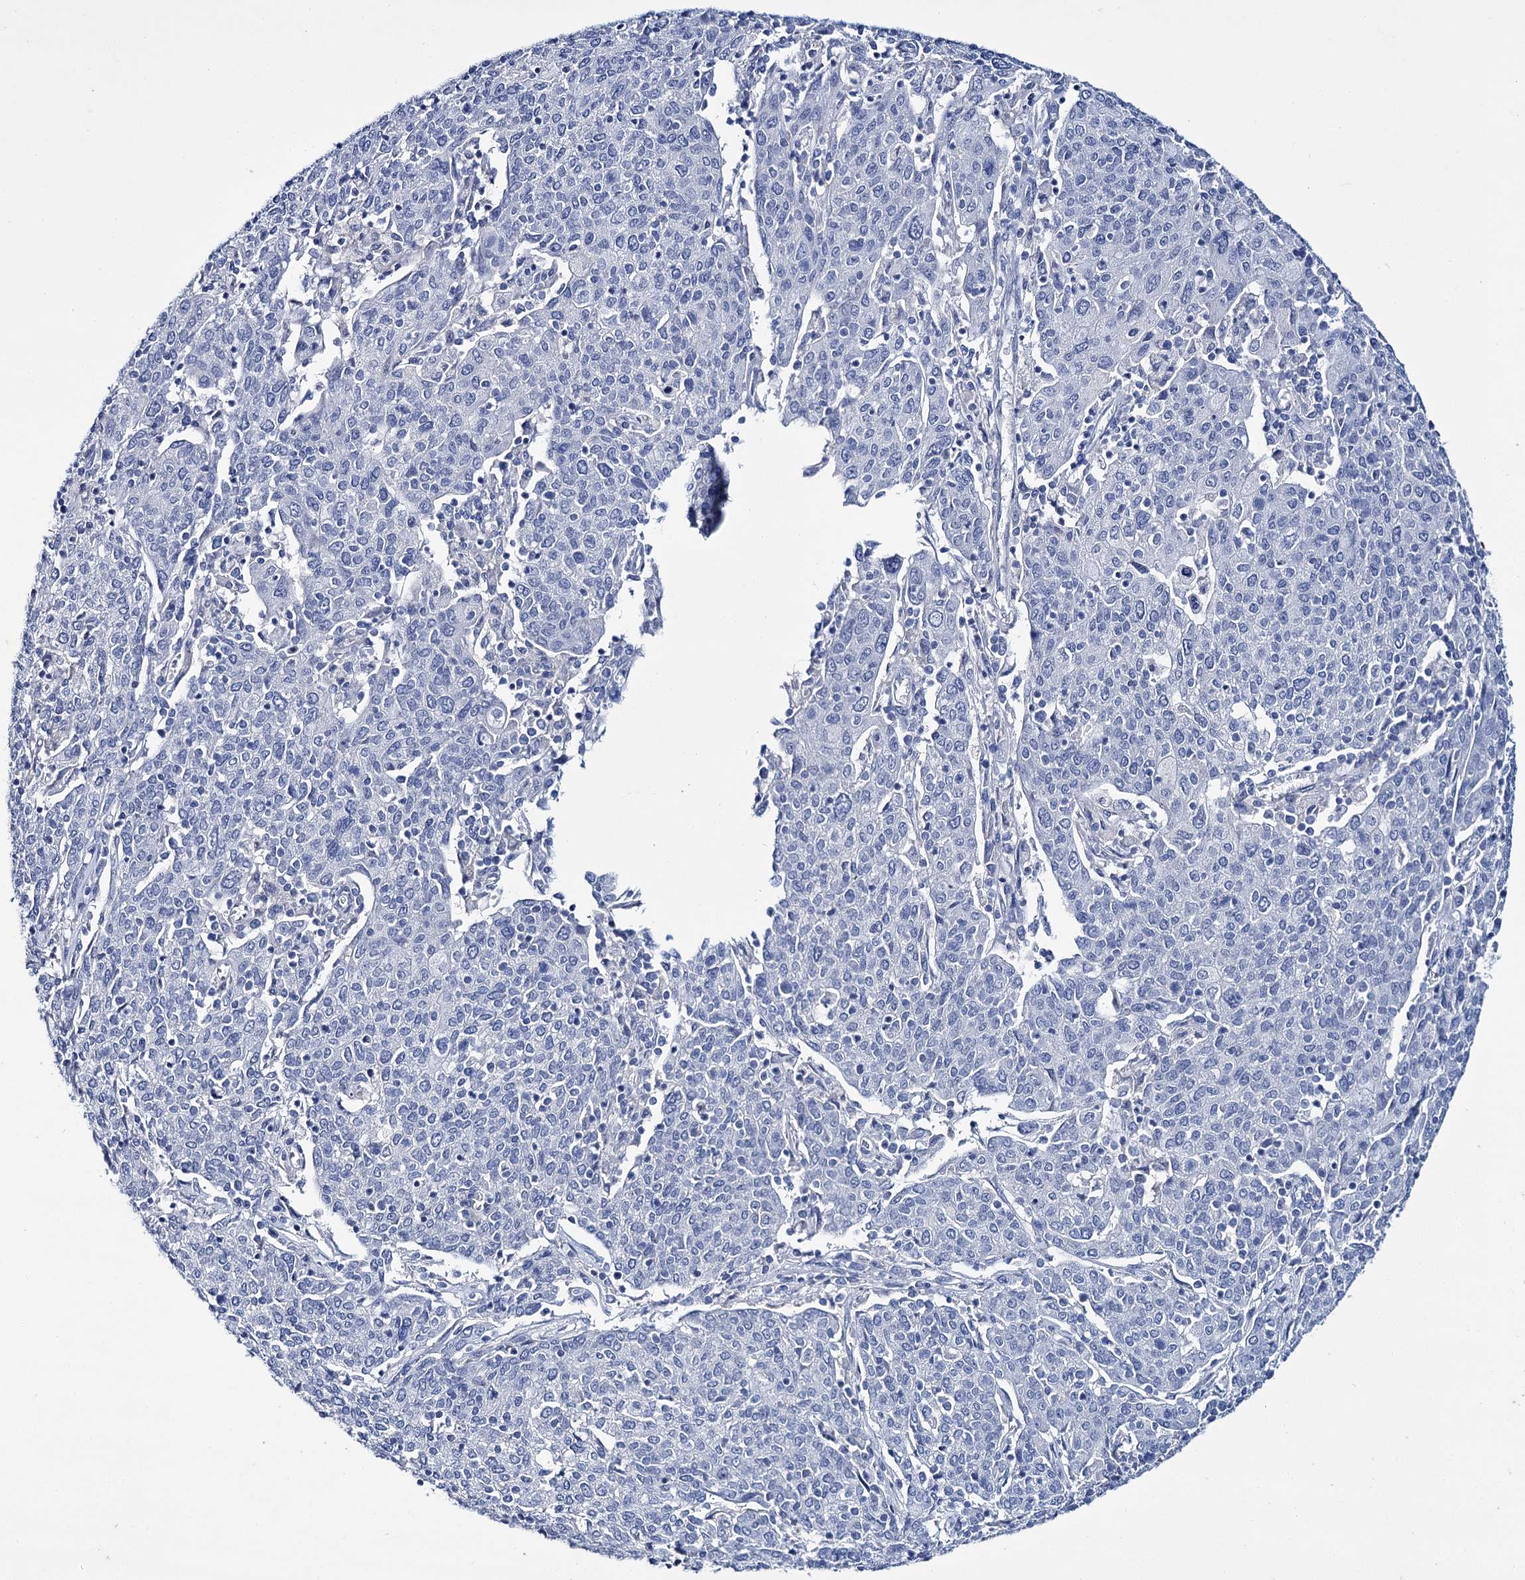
{"staining": {"intensity": "negative", "quantity": "none", "location": "none"}, "tissue": "cervical cancer", "cell_type": "Tumor cells", "image_type": "cancer", "snomed": [{"axis": "morphology", "description": "Squamous cell carcinoma, NOS"}, {"axis": "topography", "description": "Cervix"}], "caption": "High magnification brightfield microscopy of squamous cell carcinoma (cervical) stained with DAB (brown) and counterstained with hematoxylin (blue): tumor cells show no significant positivity.", "gene": "LYZL4", "patient": {"sex": "female", "age": 67}}